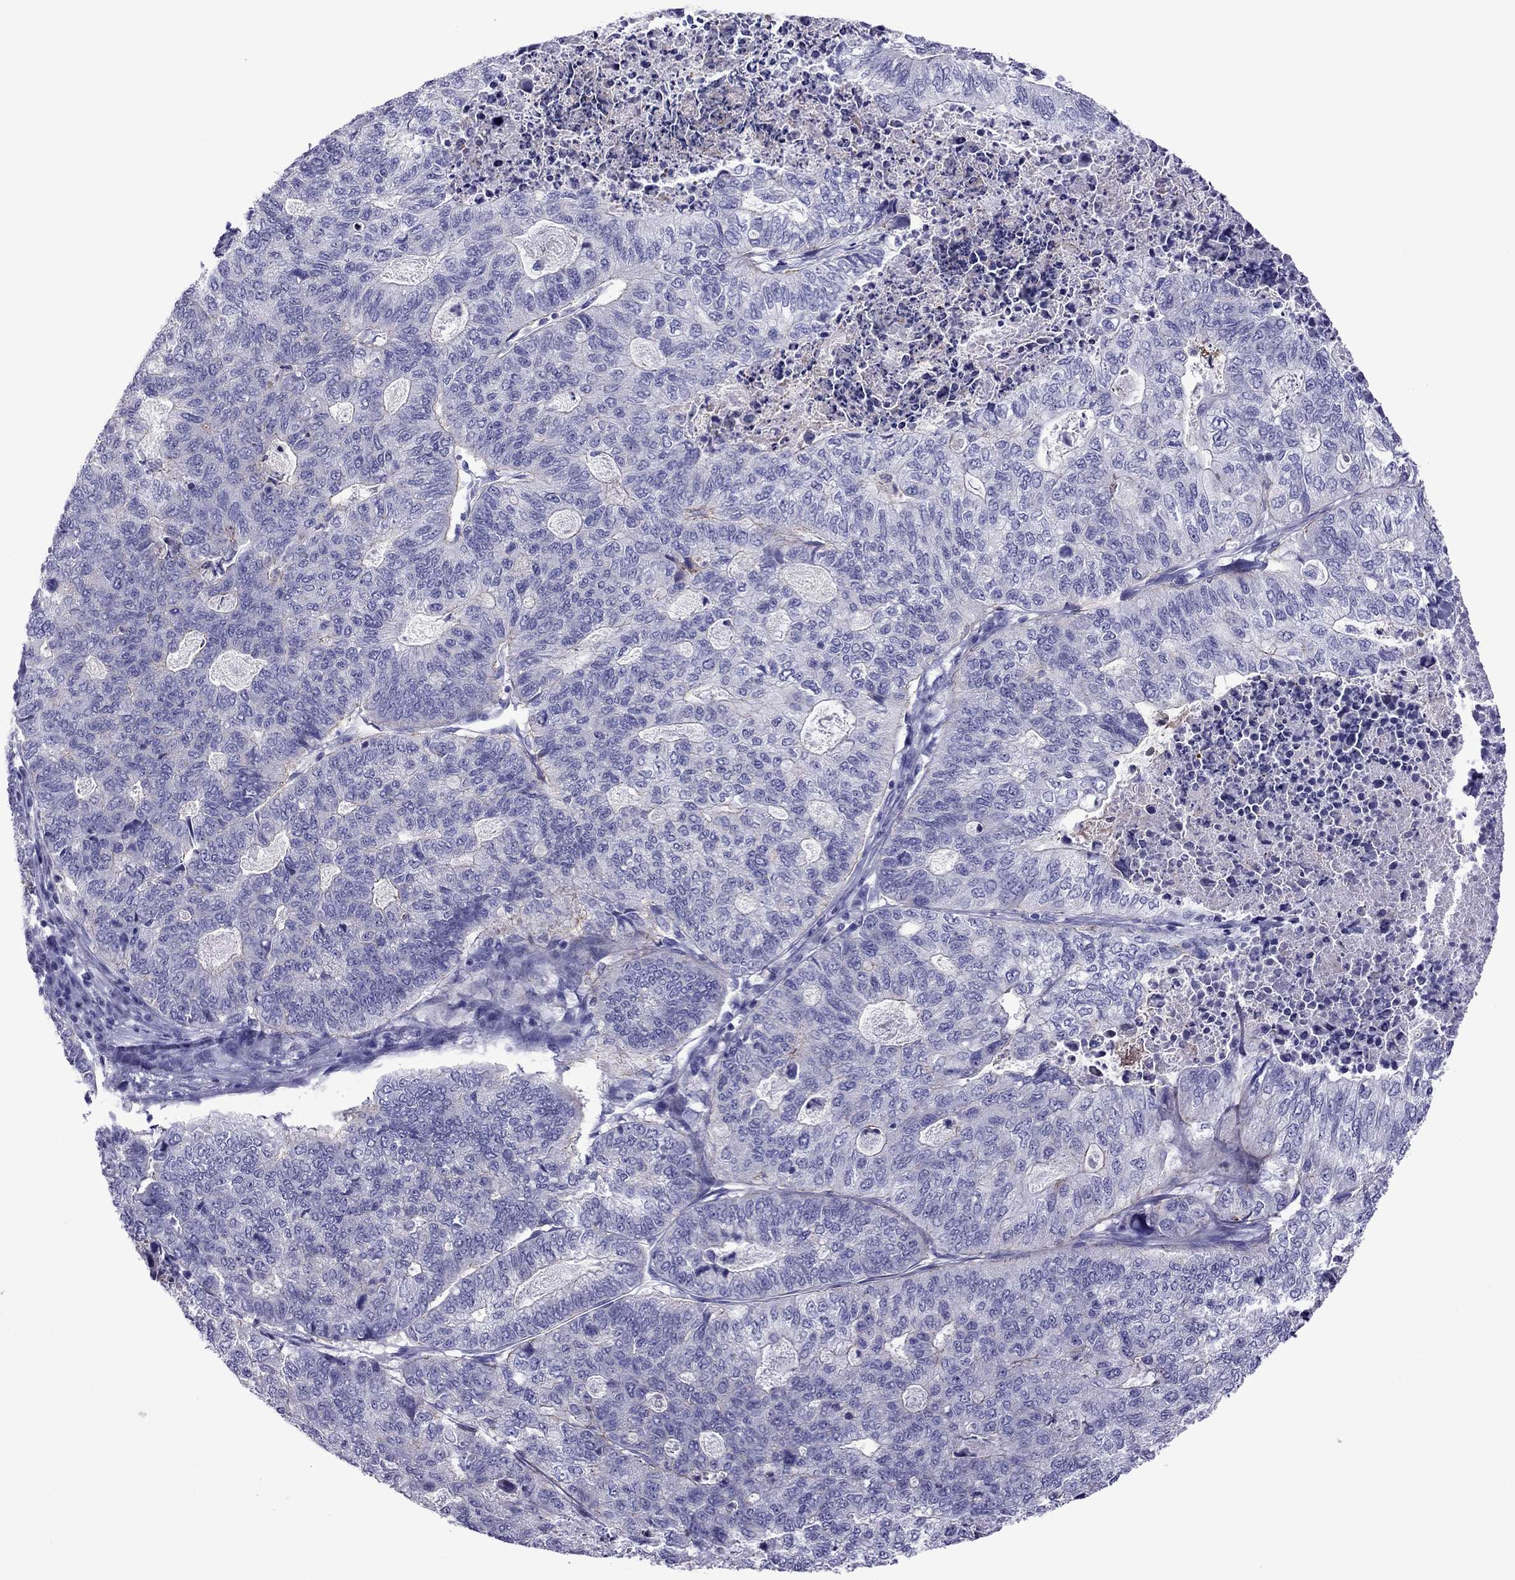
{"staining": {"intensity": "moderate", "quantity": "<25%", "location": "cytoplasmic/membranous"}, "tissue": "stomach cancer", "cell_type": "Tumor cells", "image_type": "cancer", "snomed": [{"axis": "morphology", "description": "Adenocarcinoma, NOS"}, {"axis": "topography", "description": "Stomach, upper"}], "caption": "Stomach cancer stained for a protein reveals moderate cytoplasmic/membranous positivity in tumor cells.", "gene": "MYL11", "patient": {"sex": "female", "age": 67}}